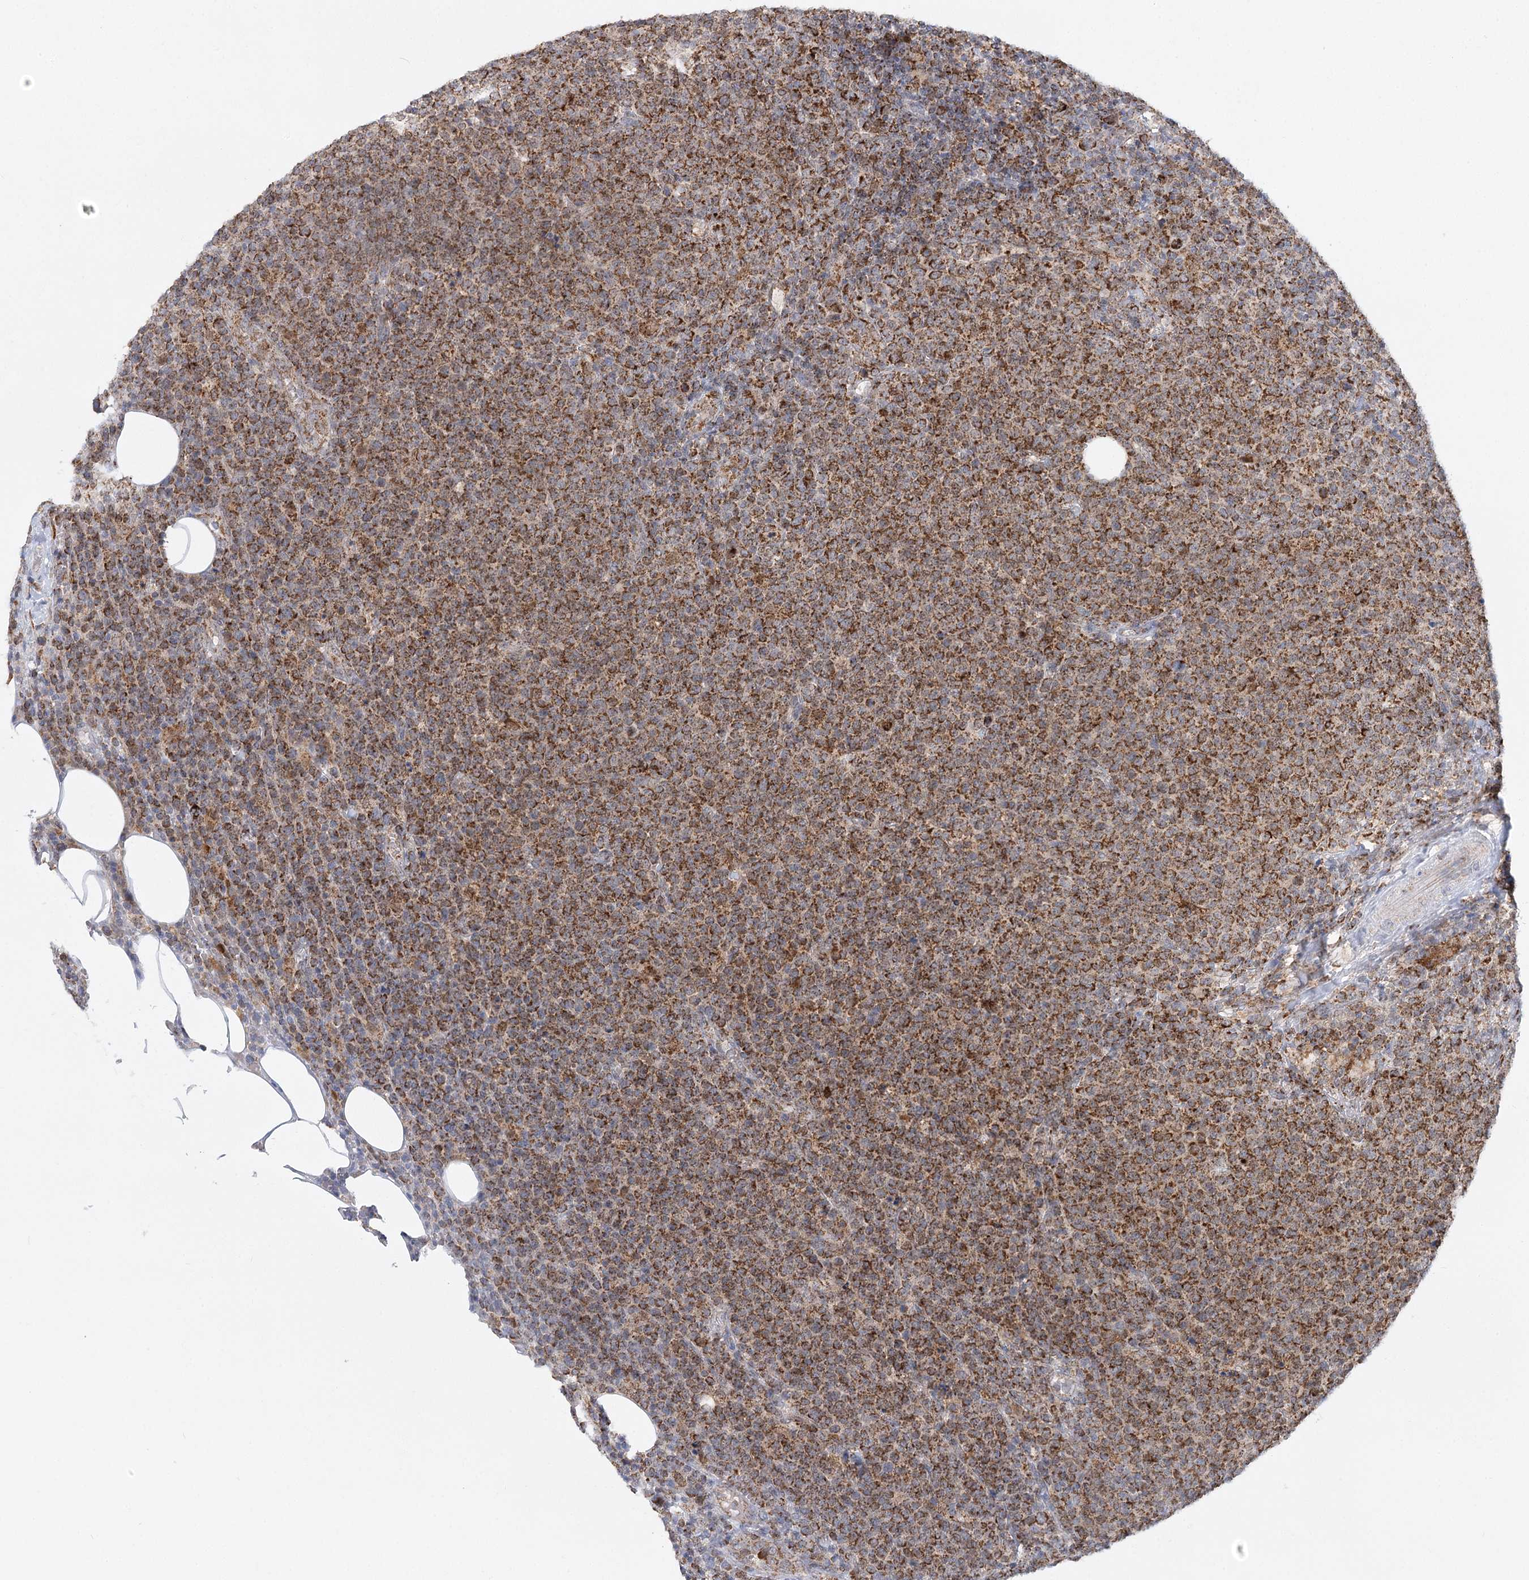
{"staining": {"intensity": "strong", "quantity": ">75%", "location": "cytoplasmic/membranous"}, "tissue": "lymphoma", "cell_type": "Tumor cells", "image_type": "cancer", "snomed": [{"axis": "morphology", "description": "Malignant lymphoma, non-Hodgkin's type, High grade"}, {"axis": "topography", "description": "Lymph node"}], "caption": "Brown immunohistochemical staining in human malignant lymphoma, non-Hodgkin's type (high-grade) exhibits strong cytoplasmic/membranous expression in about >75% of tumor cells.", "gene": "TAS1R1", "patient": {"sex": "male", "age": 61}}